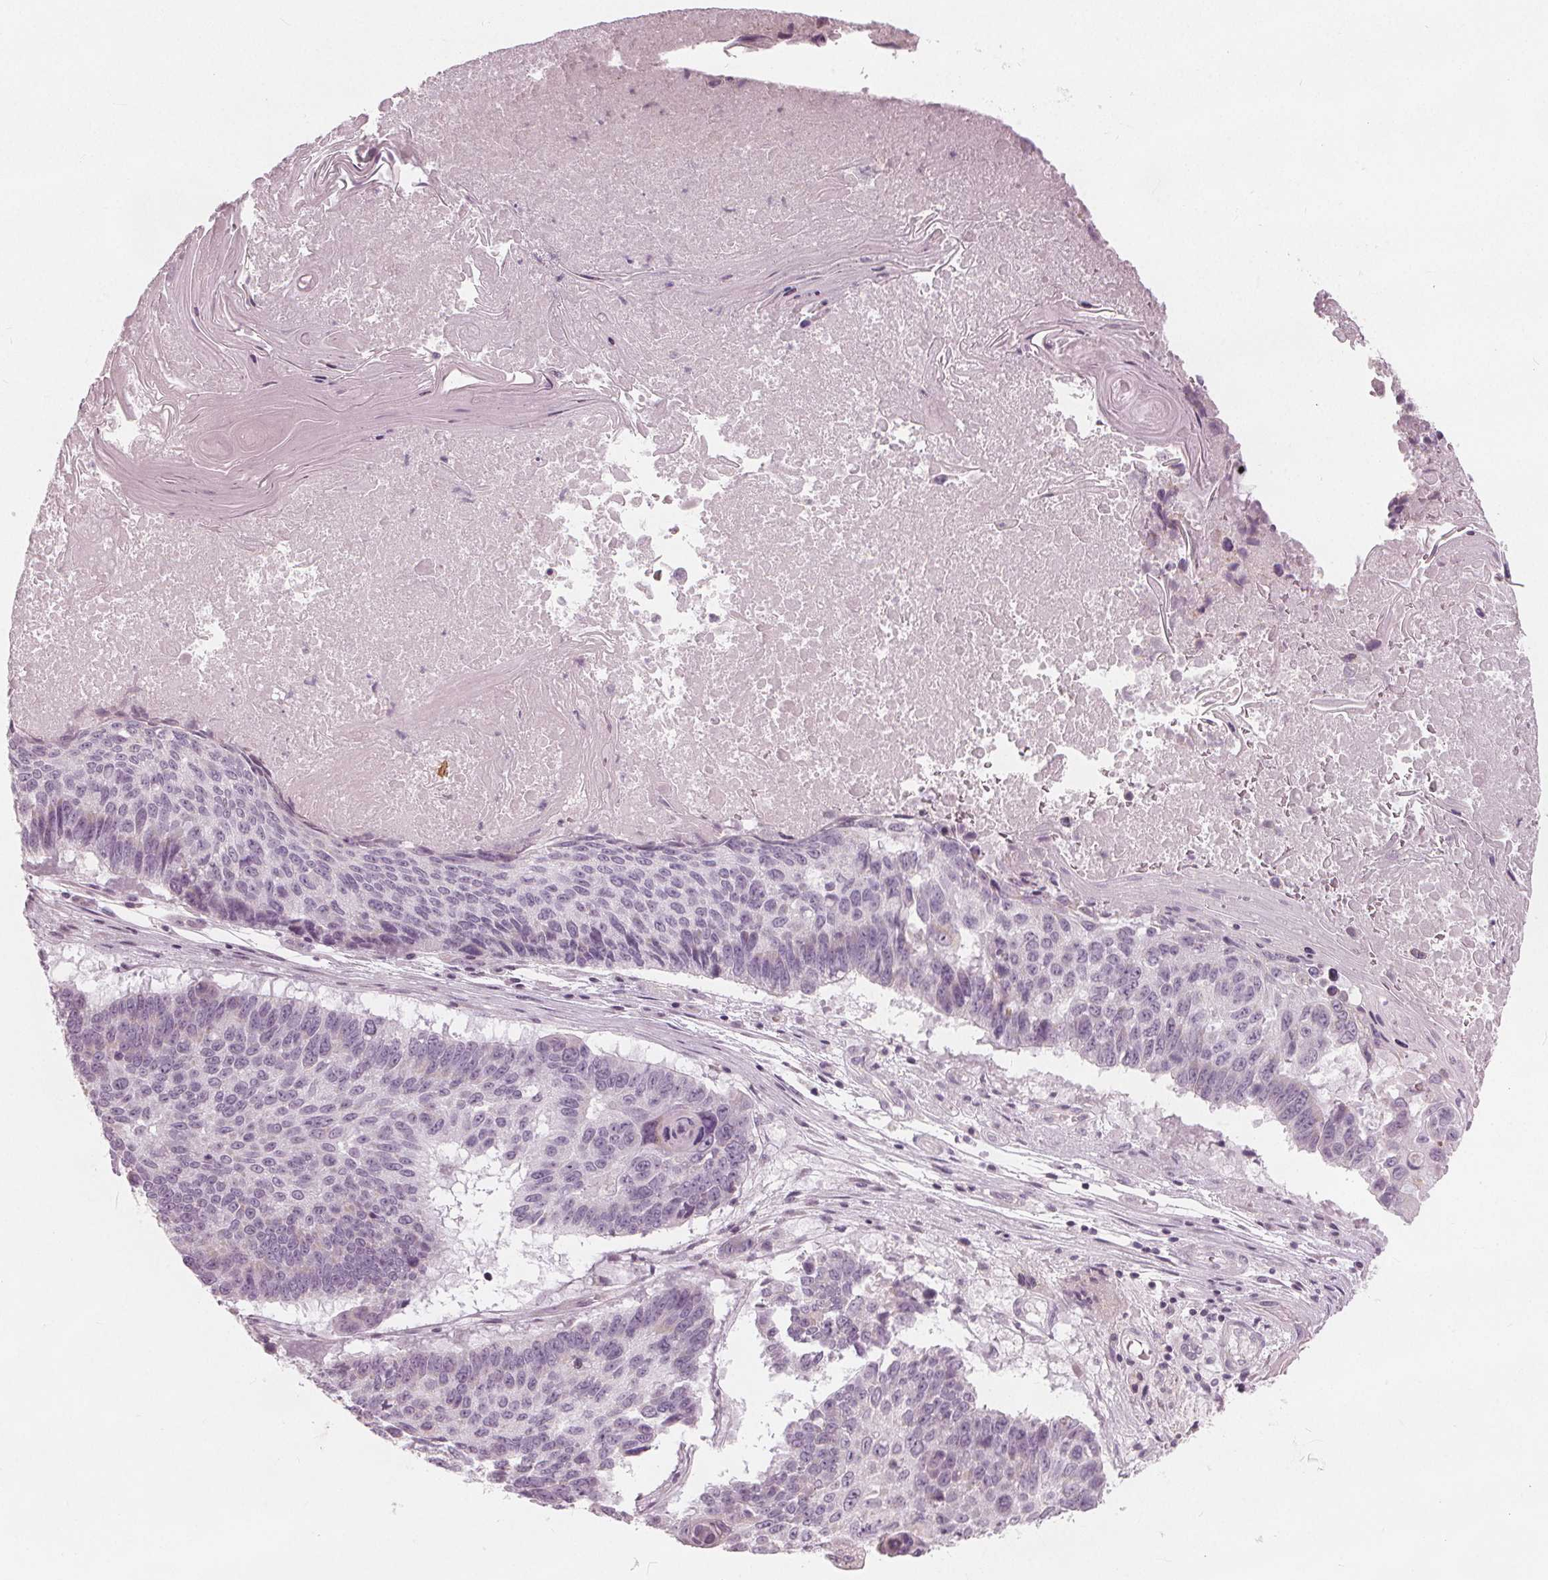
{"staining": {"intensity": "negative", "quantity": "none", "location": "none"}, "tissue": "lung cancer", "cell_type": "Tumor cells", "image_type": "cancer", "snomed": [{"axis": "morphology", "description": "Squamous cell carcinoma, NOS"}, {"axis": "topography", "description": "Lung"}], "caption": "This is an immunohistochemistry histopathology image of lung cancer (squamous cell carcinoma). There is no staining in tumor cells.", "gene": "BRSK1", "patient": {"sex": "male", "age": 73}}